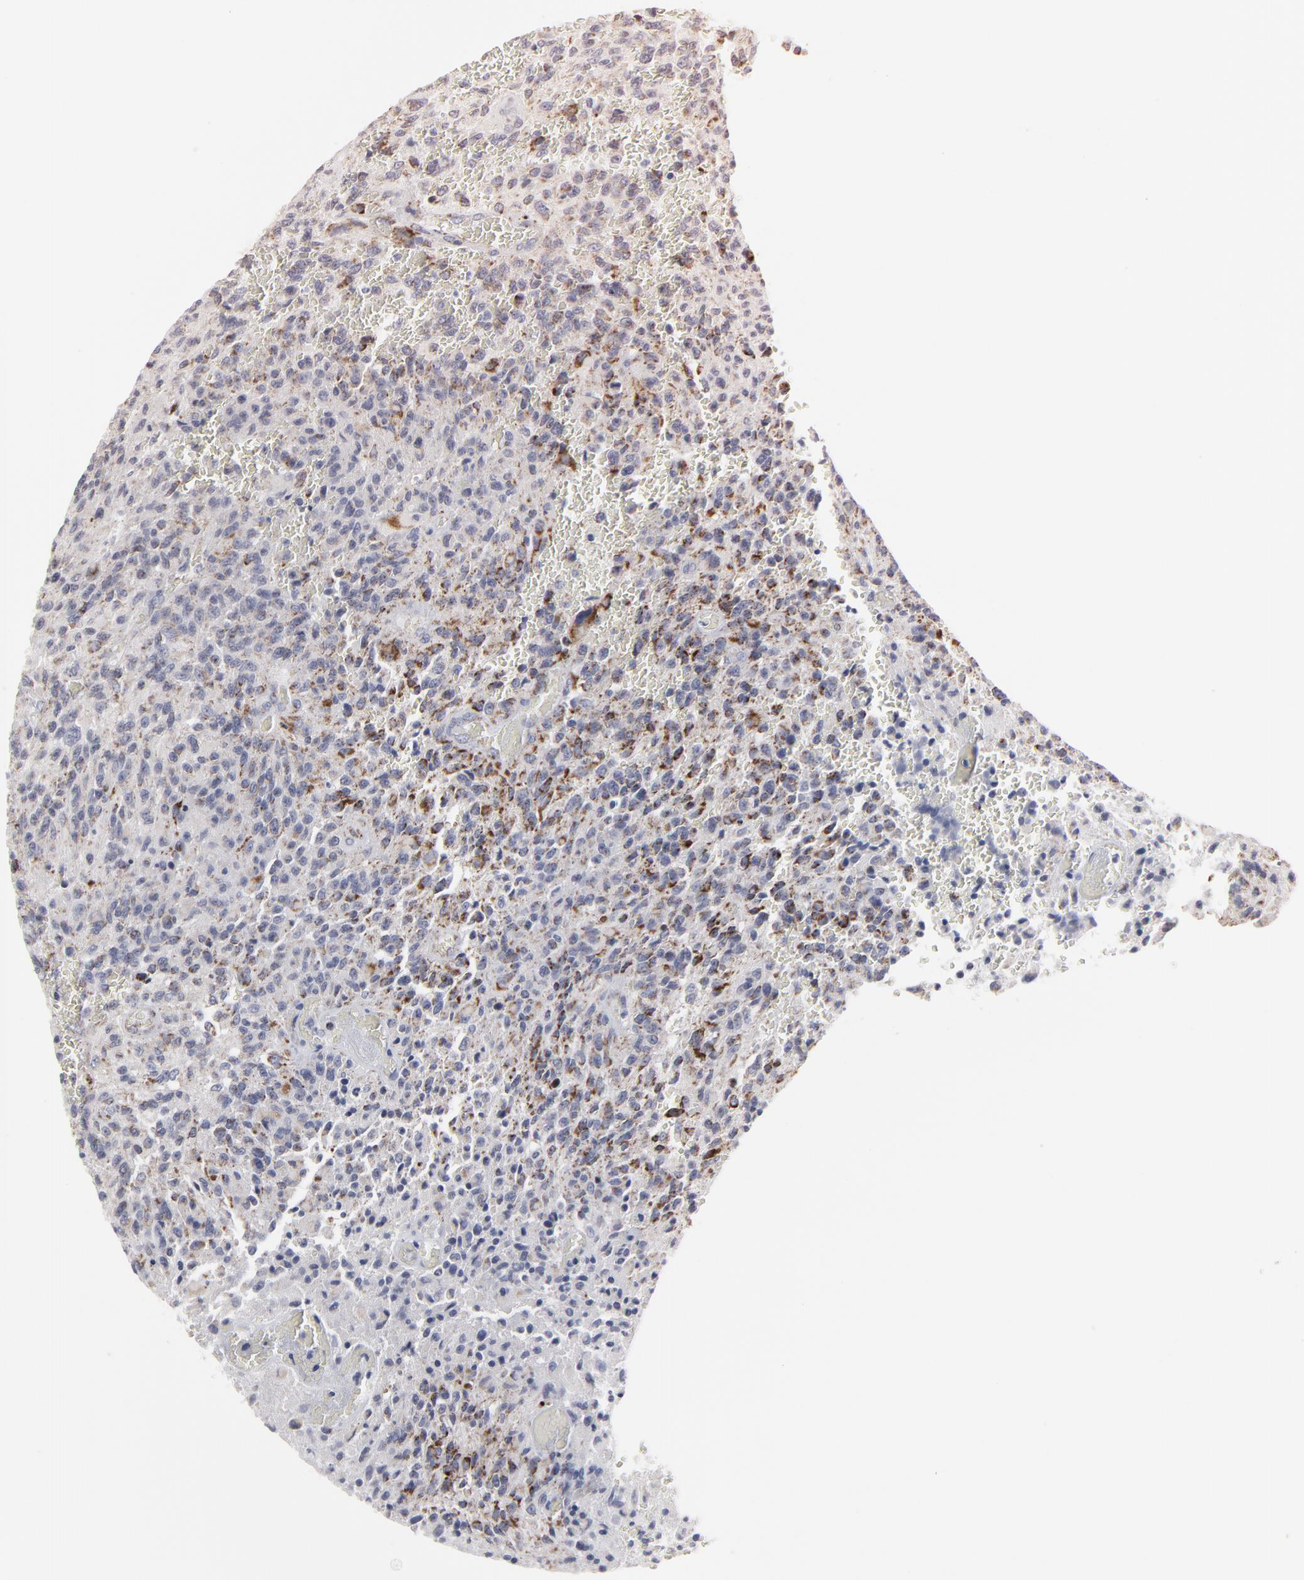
{"staining": {"intensity": "moderate", "quantity": "25%-75%", "location": "cytoplasmic/membranous"}, "tissue": "glioma", "cell_type": "Tumor cells", "image_type": "cancer", "snomed": [{"axis": "morphology", "description": "Normal tissue, NOS"}, {"axis": "morphology", "description": "Glioma, malignant, High grade"}, {"axis": "topography", "description": "Cerebral cortex"}], "caption": "Immunohistochemical staining of human glioma demonstrates medium levels of moderate cytoplasmic/membranous protein positivity in approximately 25%-75% of tumor cells.", "gene": "TXNRD2", "patient": {"sex": "male", "age": 56}}